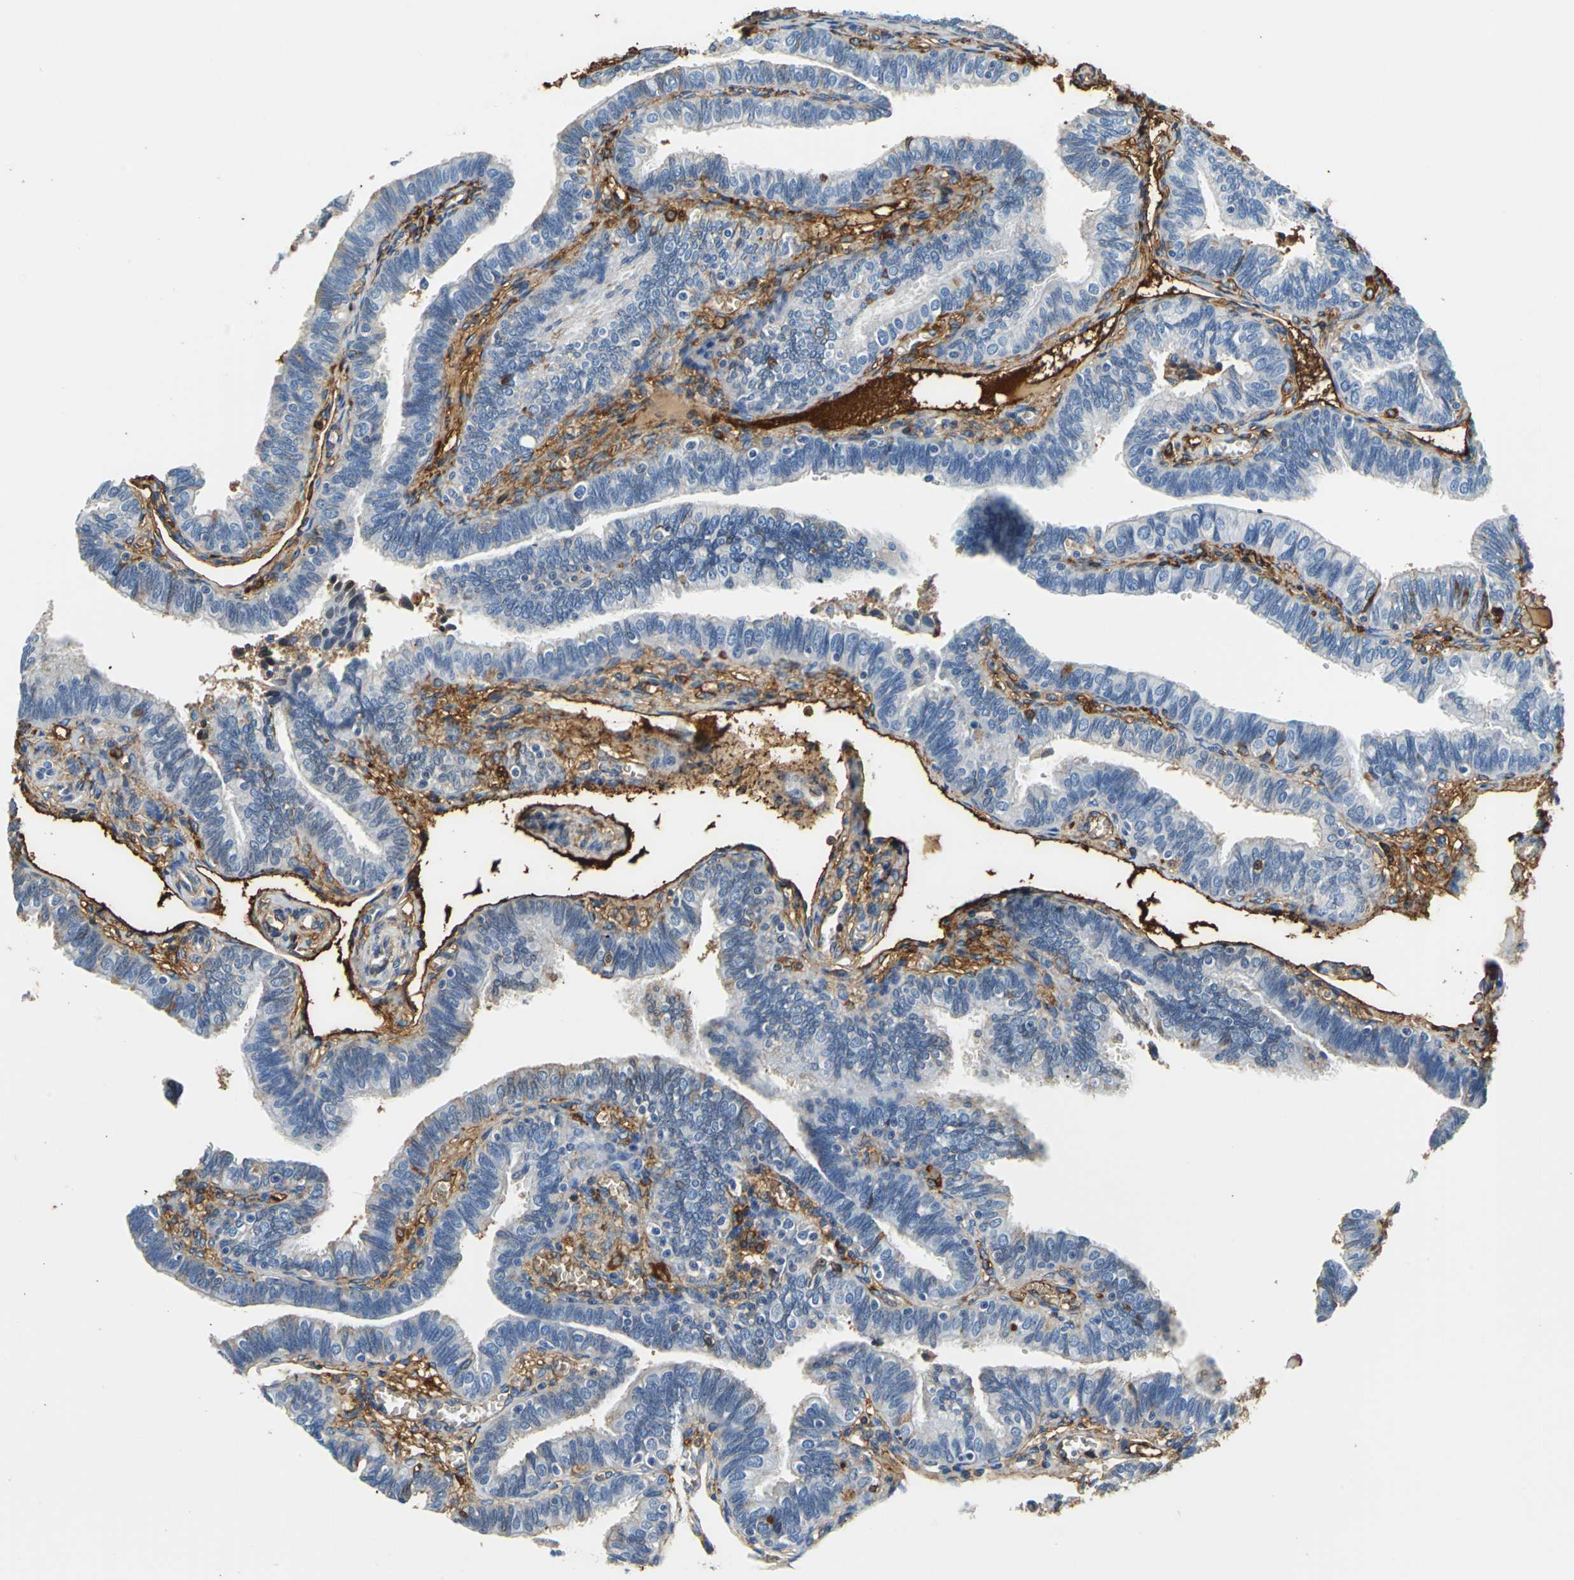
{"staining": {"intensity": "weak", "quantity": "<25%", "location": "cytoplasmic/membranous"}, "tissue": "fallopian tube", "cell_type": "Glandular cells", "image_type": "normal", "snomed": [{"axis": "morphology", "description": "Normal tissue, NOS"}, {"axis": "topography", "description": "Fallopian tube"}], "caption": "Immunohistochemistry micrograph of benign fallopian tube stained for a protein (brown), which demonstrates no expression in glandular cells.", "gene": "ALB", "patient": {"sex": "female", "age": 46}}